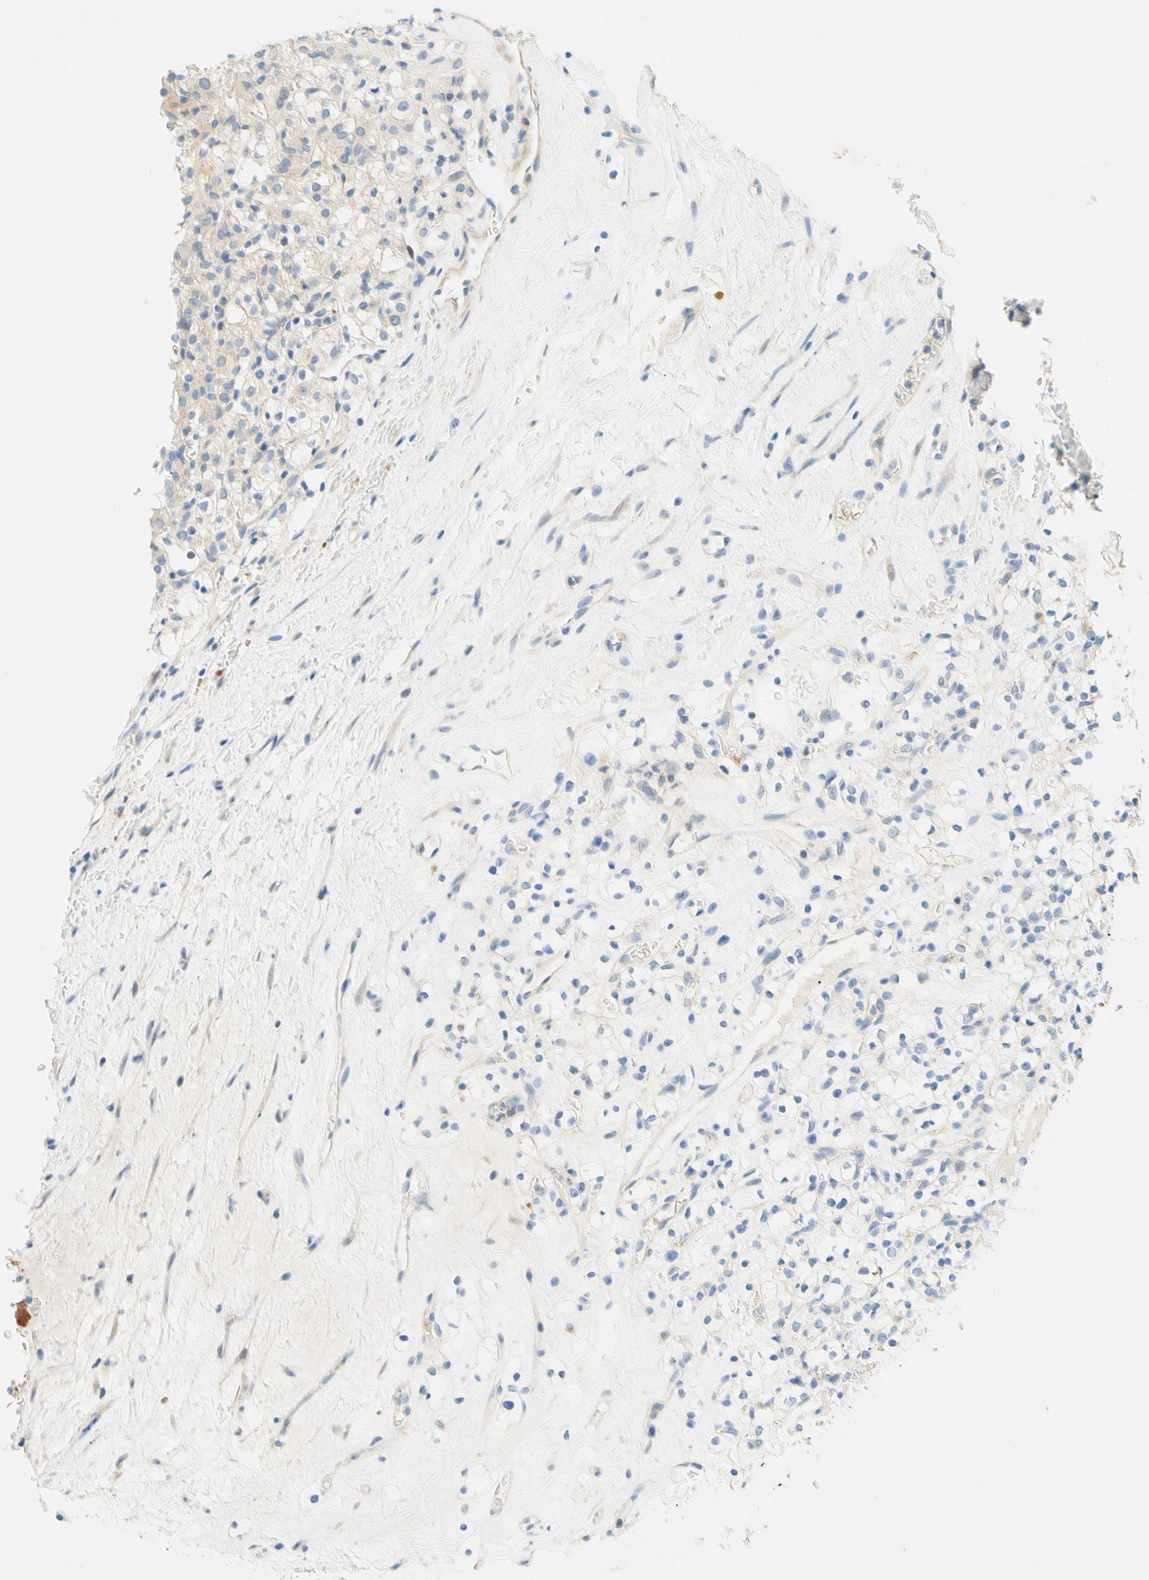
{"staining": {"intensity": "weak", "quantity": "<25%", "location": "cytoplasmic/membranous"}, "tissue": "renal cancer", "cell_type": "Tumor cells", "image_type": "cancer", "snomed": [{"axis": "morphology", "description": "Normal tissue, NOS"}, {"axis": "morphology", "description": "Adenocarcinoma, NOS"}, {"axis": "topography", "description": "Kidney"}], "caption": "Immunohistochemistry (IHC) photomicrograph of neoplastic tissue: renal cancer stained with DAB (3,3'-diaminobenzidine) shows no significant protein positivity in tumor cells.", "gene": "ENTREP2", "patient": {"sex": "female", "age": 72}}